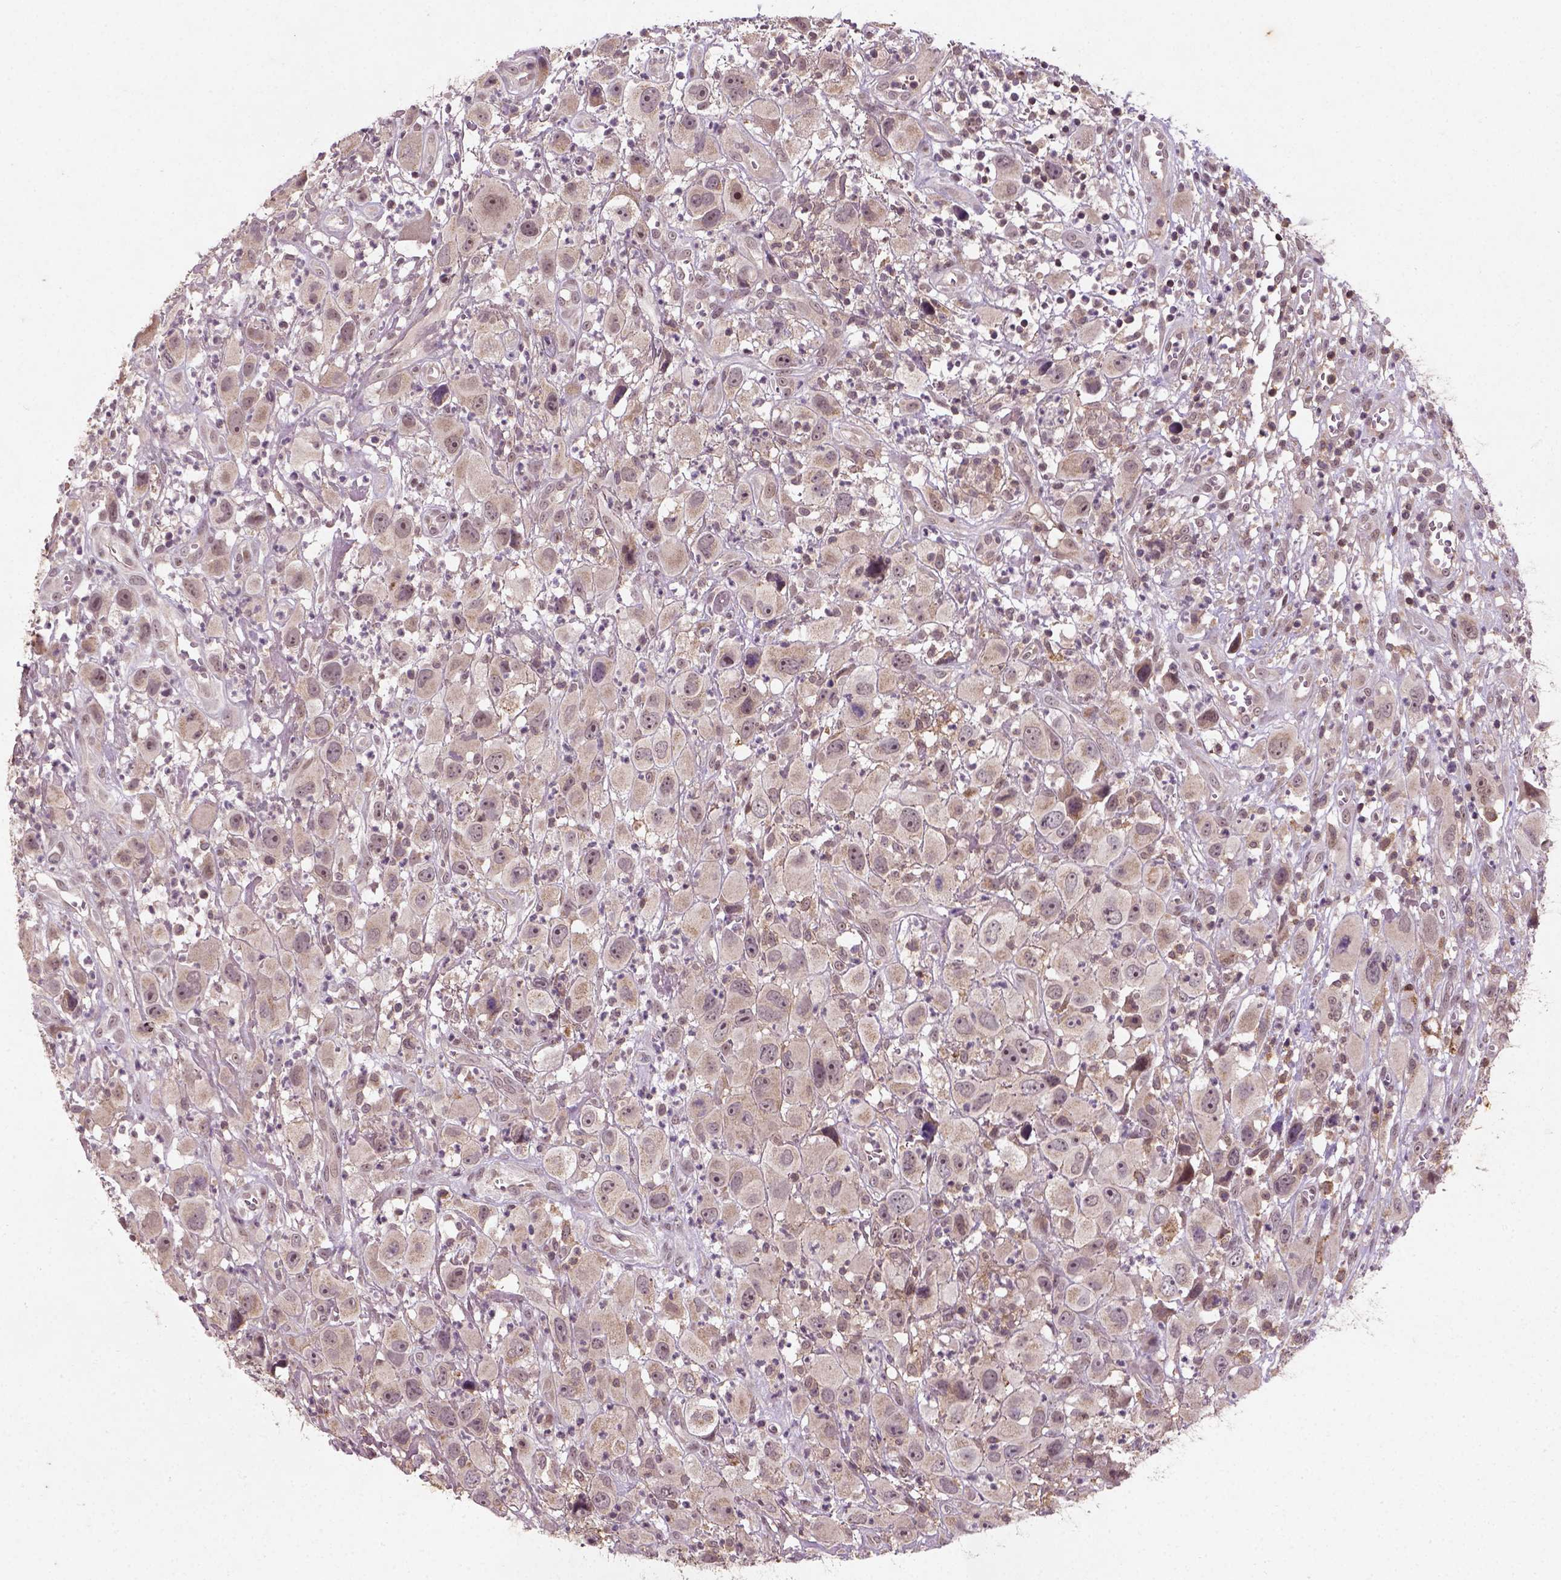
{"staining": {"intensity": "weak", "quantity": ">75%", "location": "cytoplasmic/membranous"}, "tissue": "head and neck cancer", "cell_type": "Tumor cells", "image_type": "cancer", "snomed": [{"axis": "morphology", "description": "Squamous cell carcinoma, NOS"}, {"axis": "morphology", "description": "Squamous cell carcinoma, metastatic, NOS"}, {"axis": "topography", "description": "Oral tissue"}, {"axis": "topography", "description": "Head-Neck"}], "caption": "Immunohistochemical staining of human head and neck metastatic squamous cell carcinoma demonstrates low levels of weak cytoplasmic/membranous staining in about >75% of tumor cells. (Stains: DAB (3,3'-diaminobenzidine) in brown, nuclei in blue, Microscopy: brightfield microscopy at high magnification).", "gene": "CAMKK1", "patient": {"sex": "female", "age": 85}}